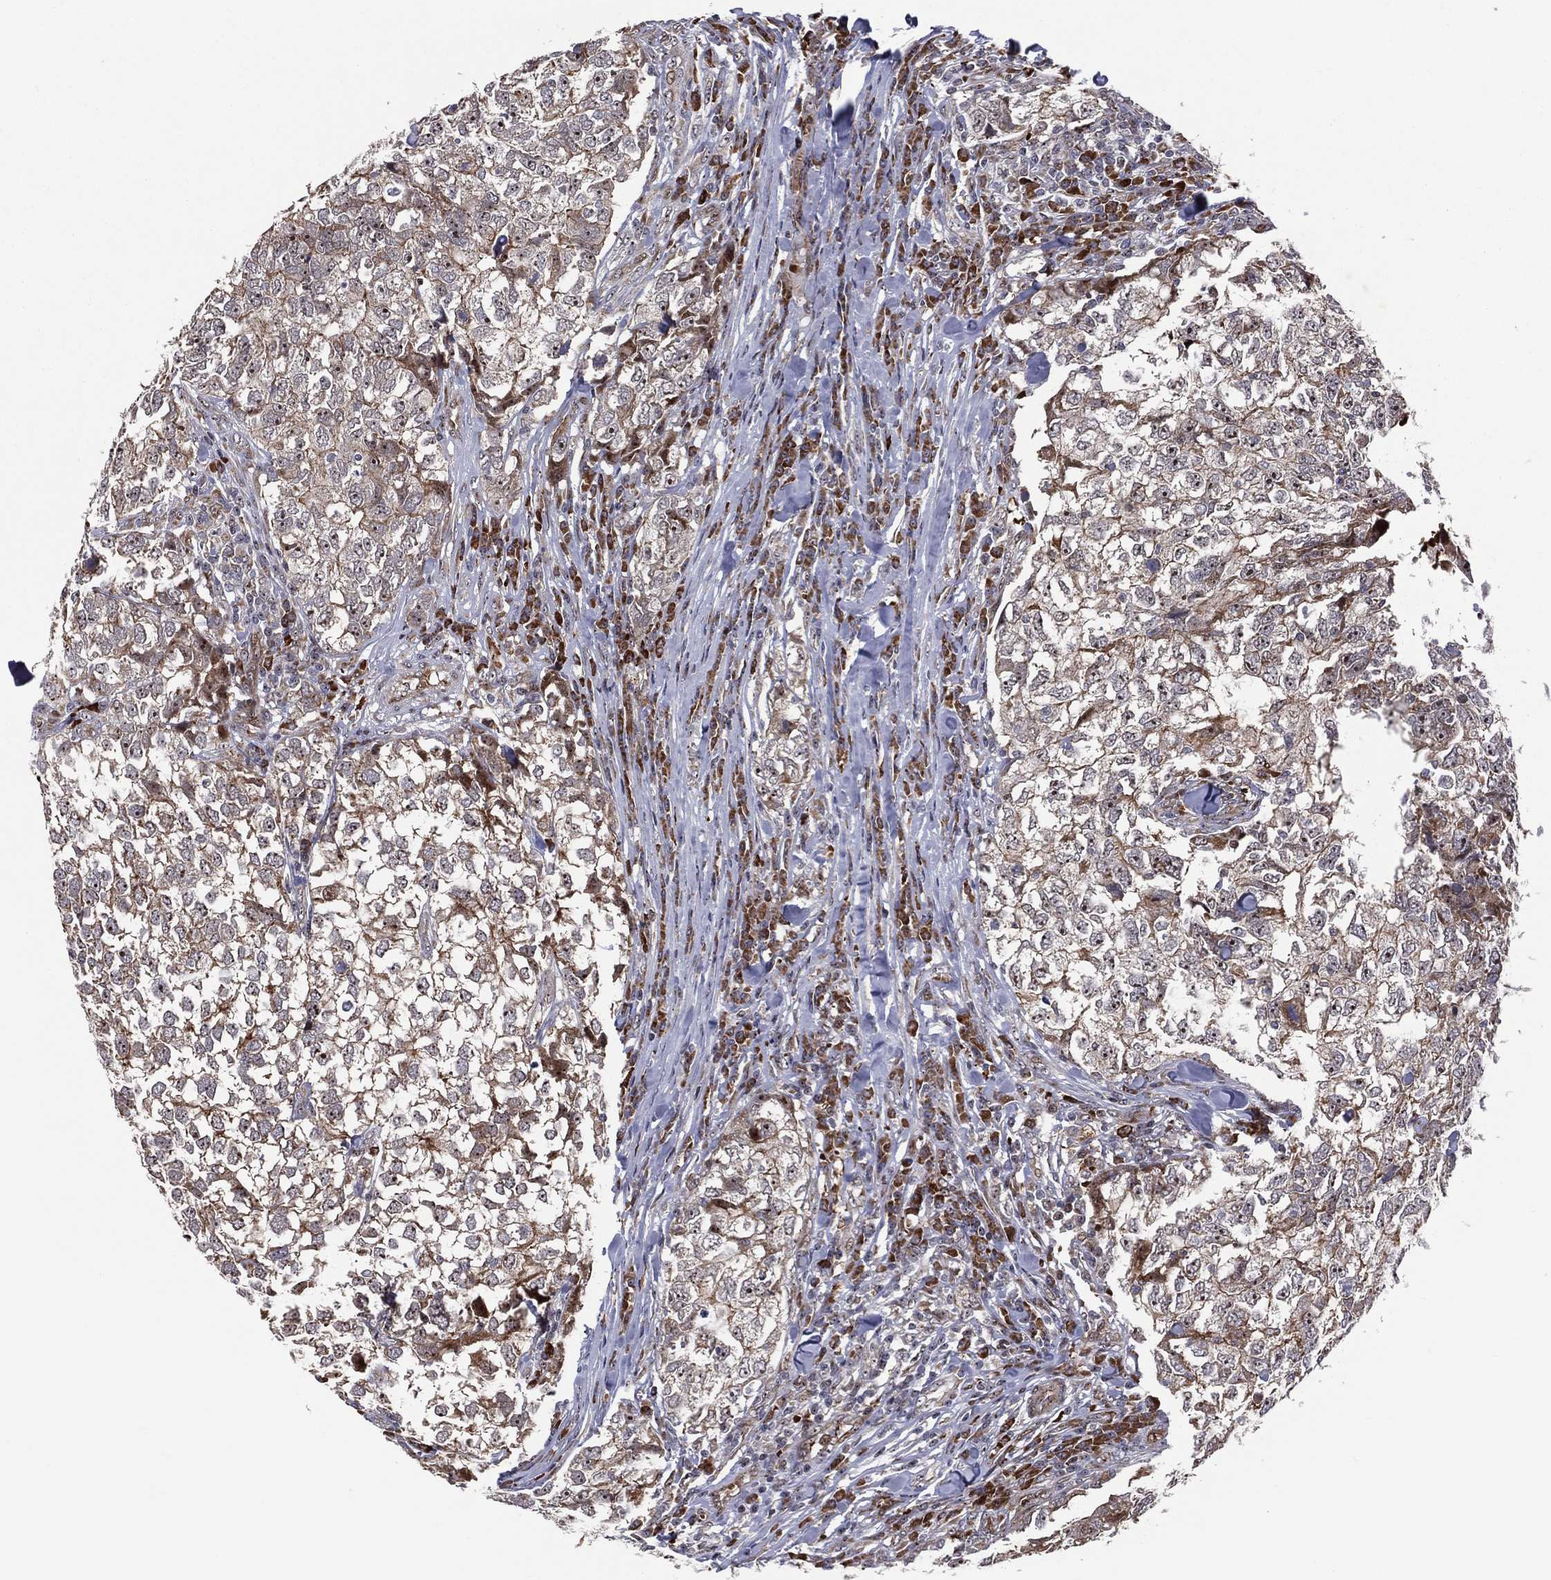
{"staining": {"intensity": "strong", "quantity": "<25%", "location": "cytoplasmic/membranous"}, "tissue": "breast cancer", "cell_type": "Tumor cells", "image_type": "cancer", "snomed": [{"axis": "morphology", "description": "Duct carcinoma"}, {"axis": "topography", "description": "Breast"}], "caption": "Protein staining of breast invasive ductal carcinoma tissue exhibits strong cytoplasmic/membranous expression in approximately <25% of tumor cells. Nuclei are stained in blue.", "gene": "VHL", "patient": {"sex": "female", "age": 30}}